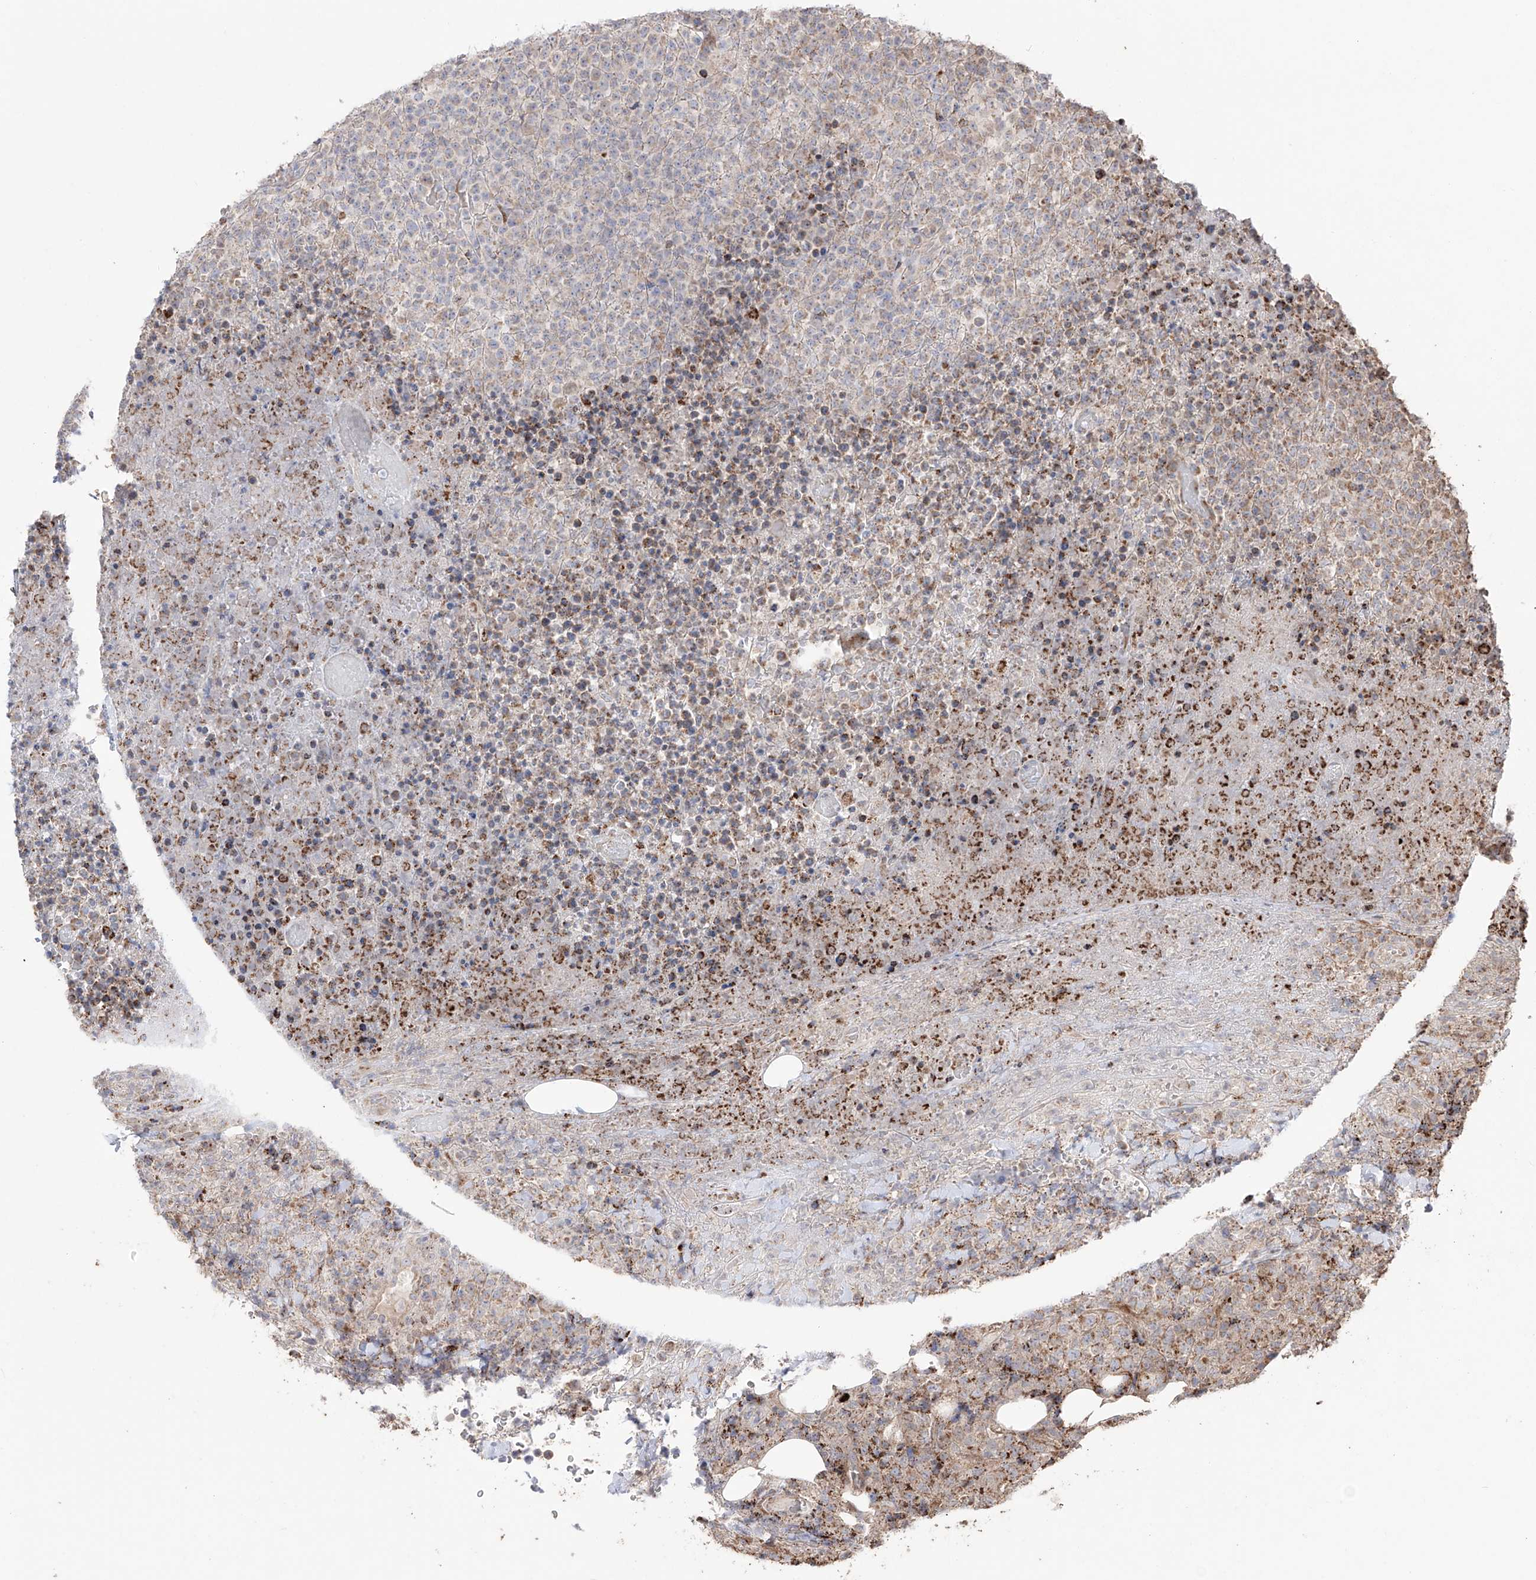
{"staining": {"intensity": "weak", "quantity": "25%-75%", "location": "cytoplasmic/membranous"}, "tissue": "lymphoma", "cell_type": "Tumor cells", "image_type": "cancer", "snomed": [{"axis": "morphology", "description": "Malignant lymphoma, non-Hodgkin's type, High grade"}, {"axis": "topography", "description": "Lymph node"}], "caption": "Immunohistochemistry histopathology image of human lymphoma stained for a protein (brown), which demonstrates low levels of weak cytoplasmic/membranous expression in about 25%-75% of tumor cells.", "gene": "YKT6", "patient": {"sex": "male", "age": 13}}